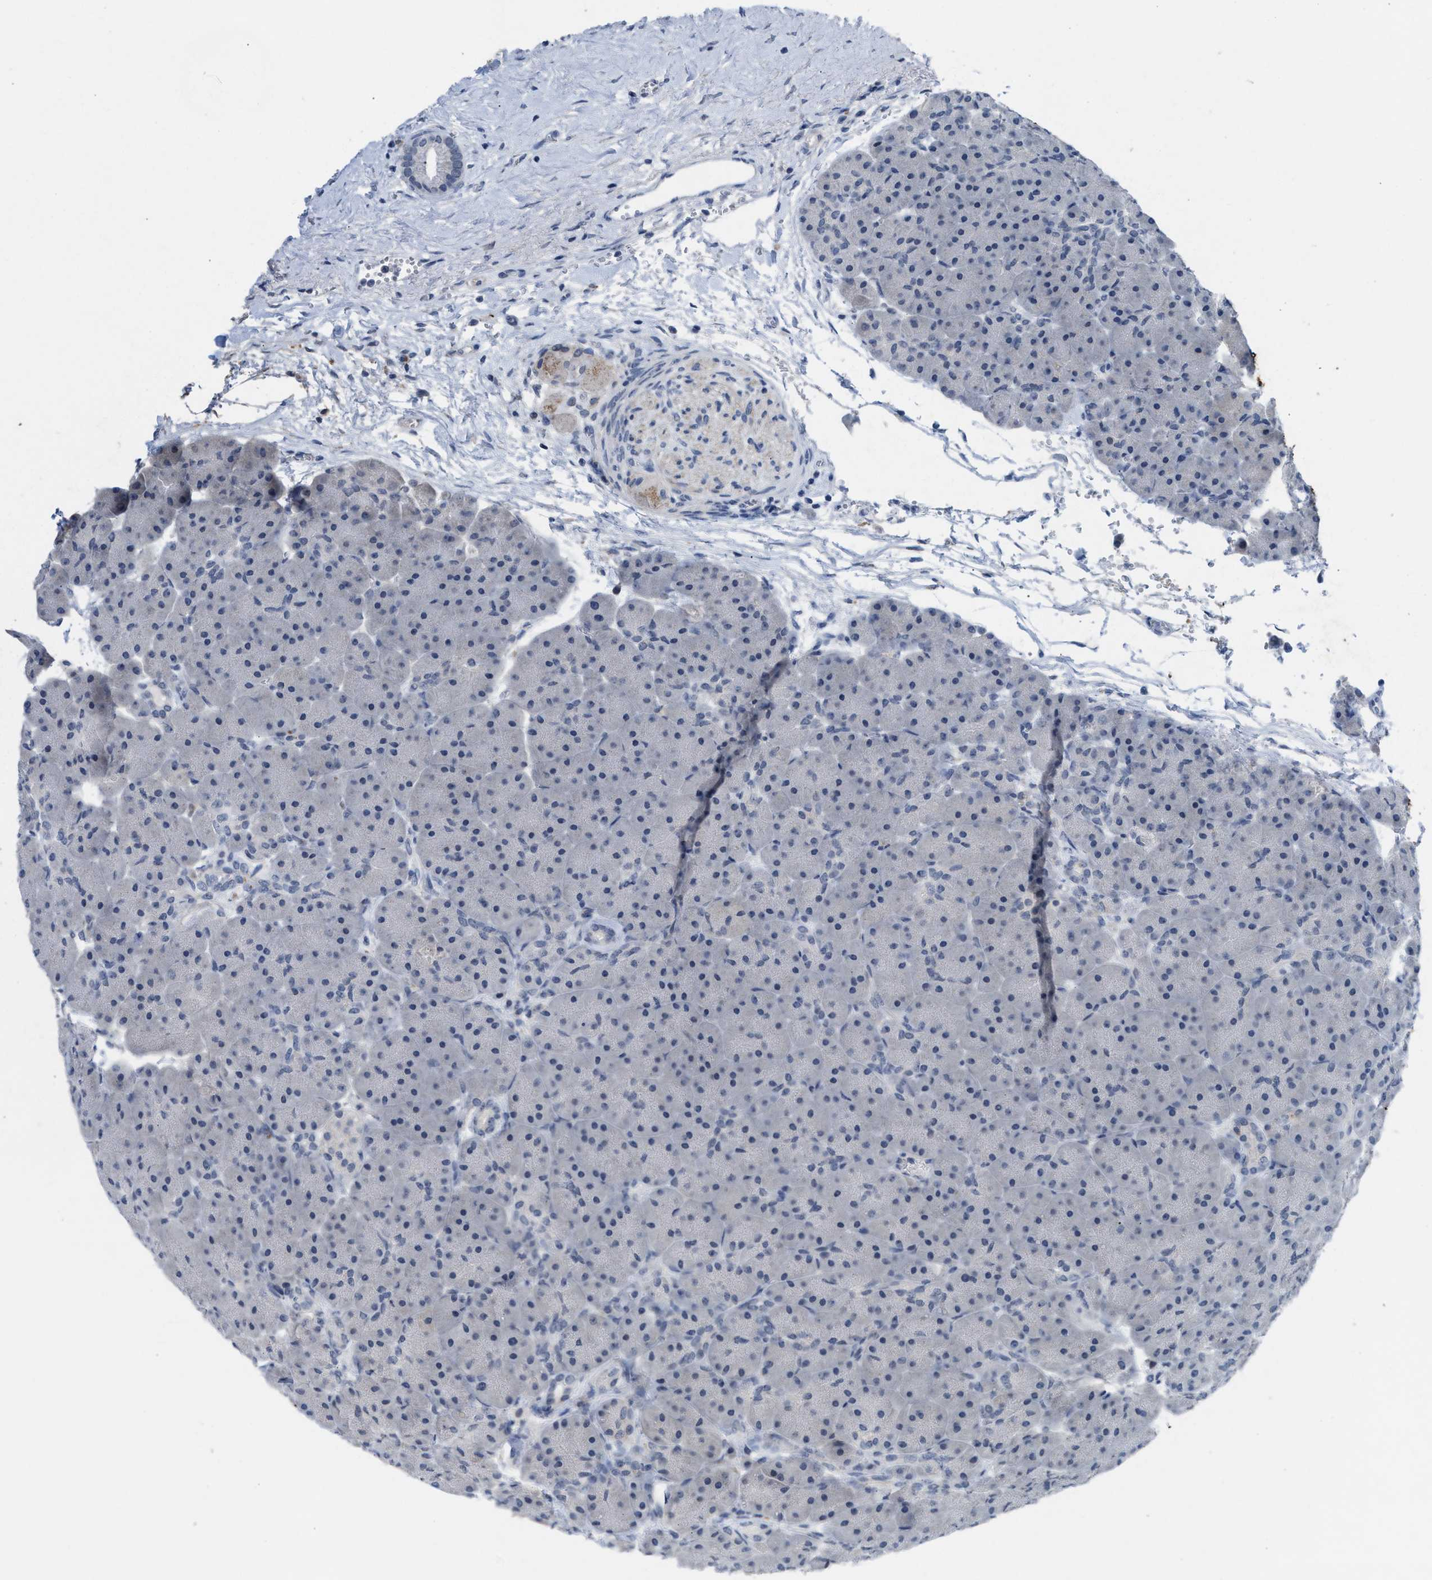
{"staining": {"intensity": "strong", "quantity": "<25%", "location": "cytoplasmic/membranous"}, "tissue": "pancreas", "cell_type": "Exocrine glandular cells", "image_type": "normal", "snomed": [{"axis": "morphology", "description": "Normal tissue, NOS"}, {"axis": "topography", "description": "Pancreas"}], "caption": "A high-resolution histopathology image shows IHC staining of benign pancreas, which shows strong cytoplasmic/membranous expression in approximately <25% of exocrine glandular cells.", "gene": "SLC5A5", "patient": {"sex": "male", "age": 66}}